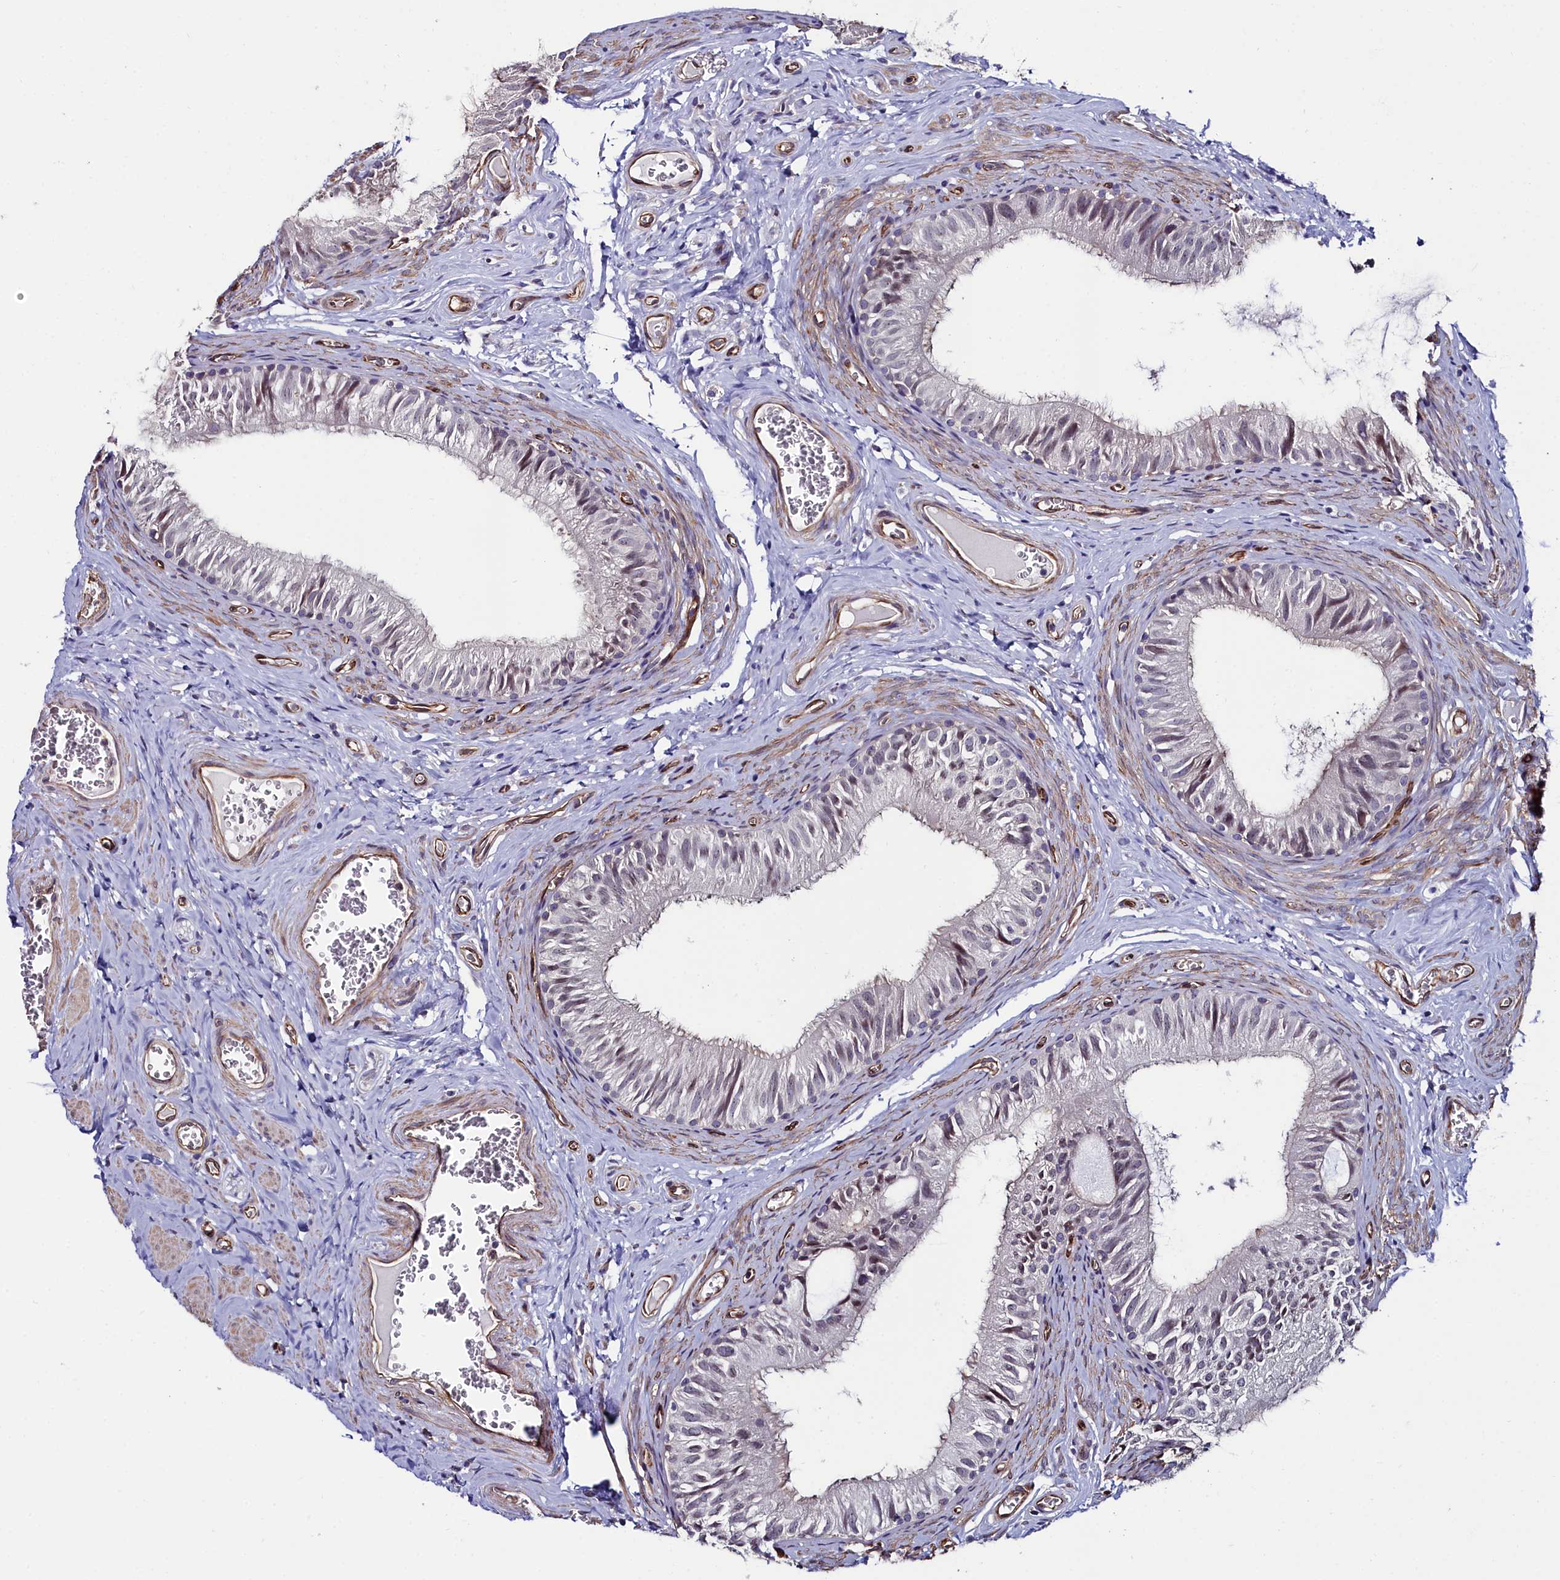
{"staining": {"intensity": "weak", "quantity": "<25%", "location": "cytoplasmic/membranous"}, "tissue": "epididymis", "cell_type": "Glandular cells", "image_type": "normal", "snomed": [{"axis": "morphology", "description": "Normal tissue, NOS"}, {"axis": "topography", "description": "Epididymis"}], "caption": "High magnification brightfield microscopy of normal epididymis stained with DAB (brown) and counterstained with hematoxylin (blue): glandular cells show no significant positivity. (DAB immunohistochemistry (IHC) visualized using brightfield microscopy, high magnification).", "gene": "C4orf19", "patient": {"sex": "male", "age": 42}}